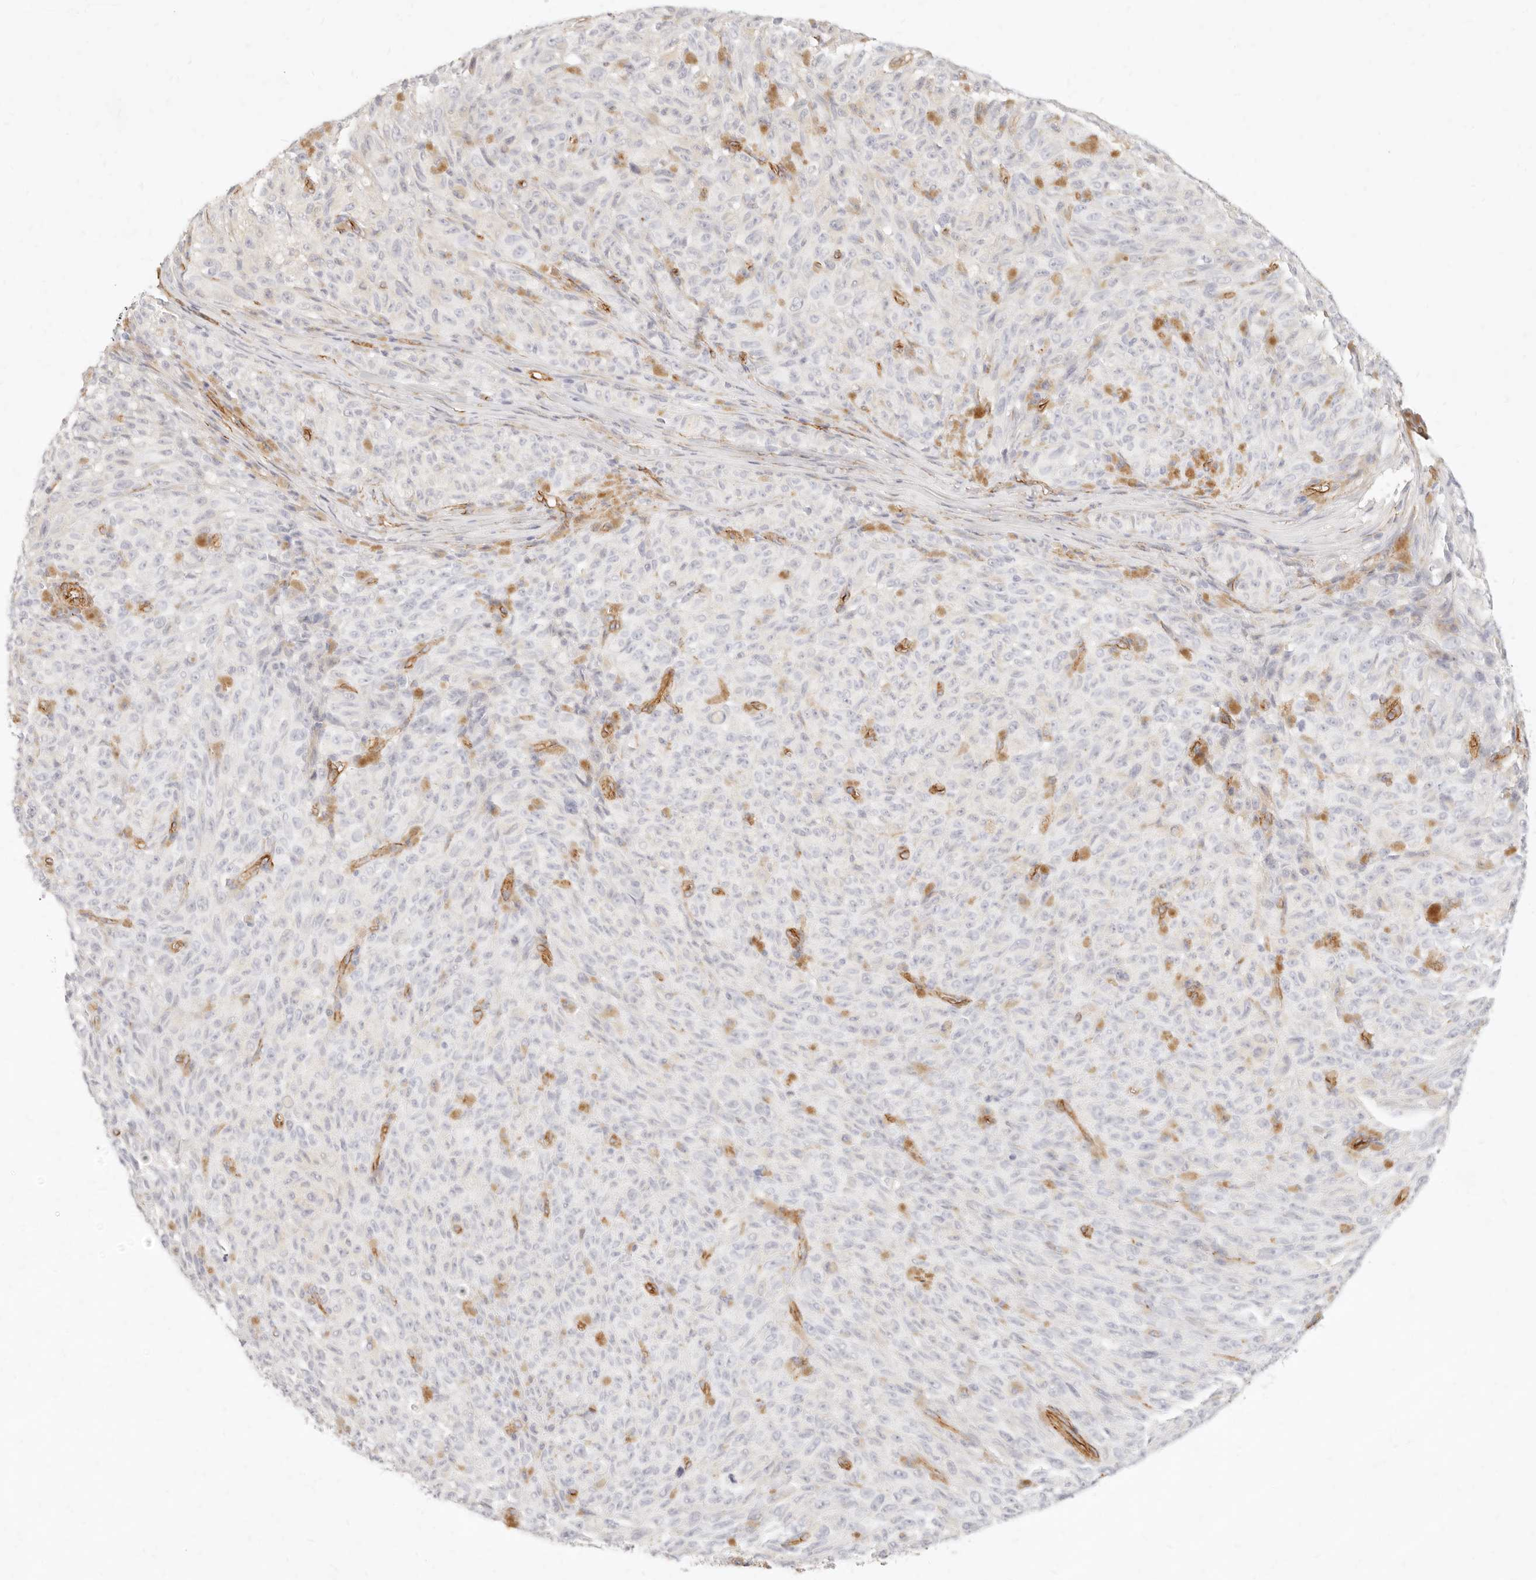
{"staining": {"intensity": "negative", "quantity": "none", "location": "none"}, "tissue": "melanoma", "cell_type": "Tumor cells", "image_type": "cancer", "snomed": [{"axis": "morphology", "description": "Malignant melanoma, NOS"}, {"axis": "topography", "description": "Skin"}], "caption": "The immunohistochemistry photomicrograph has no significant expression in tumor cells of malignant melanoma tissue.", "gene": "NUS1", "patient": {"sex": "female", "age": 82}}